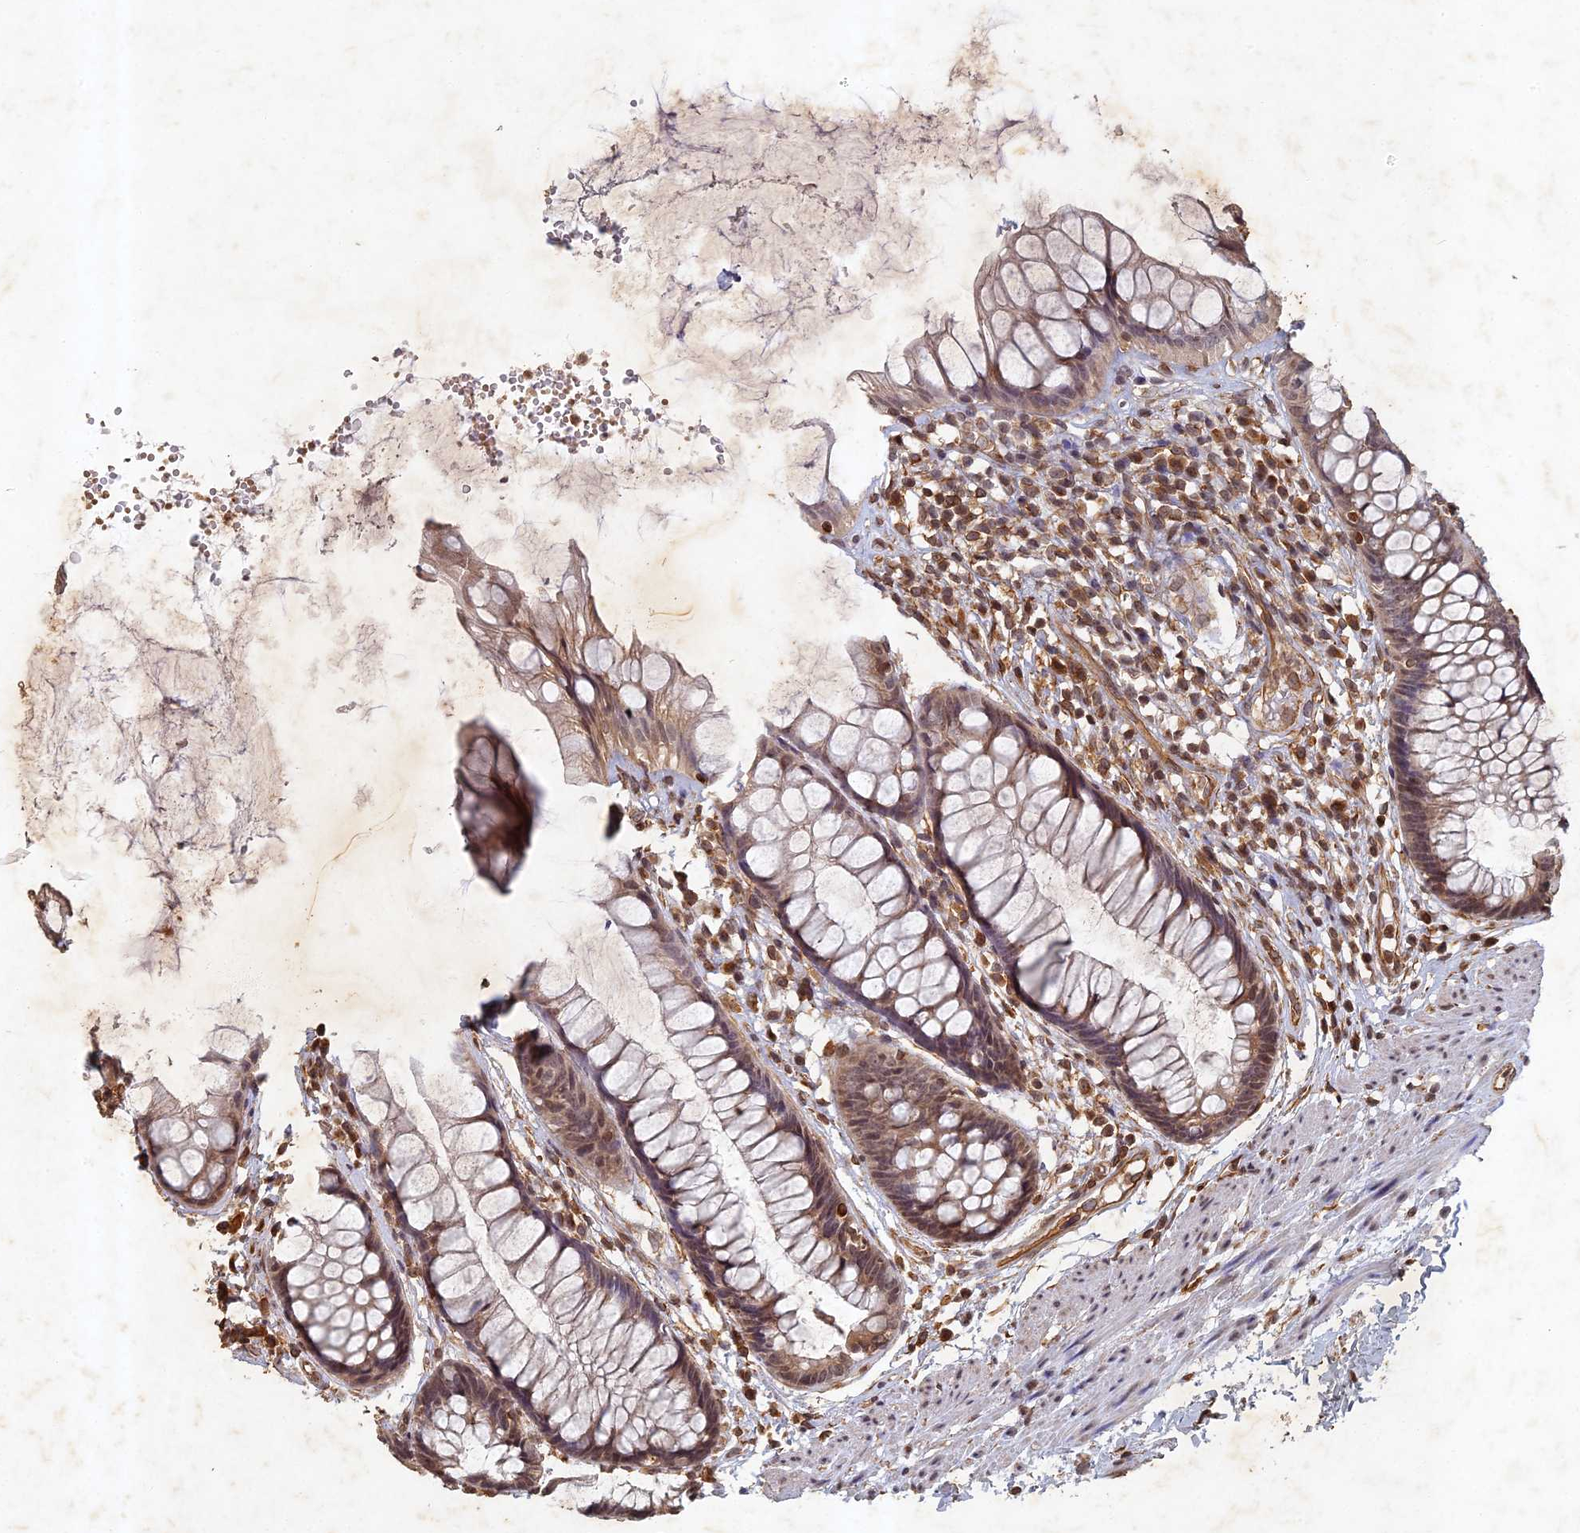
{"staining": {"intensity": "weak", "quantity": "25%-75%", "location": "cytoplasmic/membranous,nuclear"}, "tissue": "rectum", "cell_type": "Glandular cells", "image_type": "normal", "snomed": [{"axis": "morphology", "description": "Normal tissue, NOS"}, {"axis": "topography", "description": "Rectum"}], "caption": "High-power microscopy captured an IHC histopathology image of benign rectum, revealing weak cytoplasmic/membranous,nuclear positivity in about 25%-75% of glandular cells.", "gene": "ABCB10", "patient": {"sex": "male", "age": 74}}